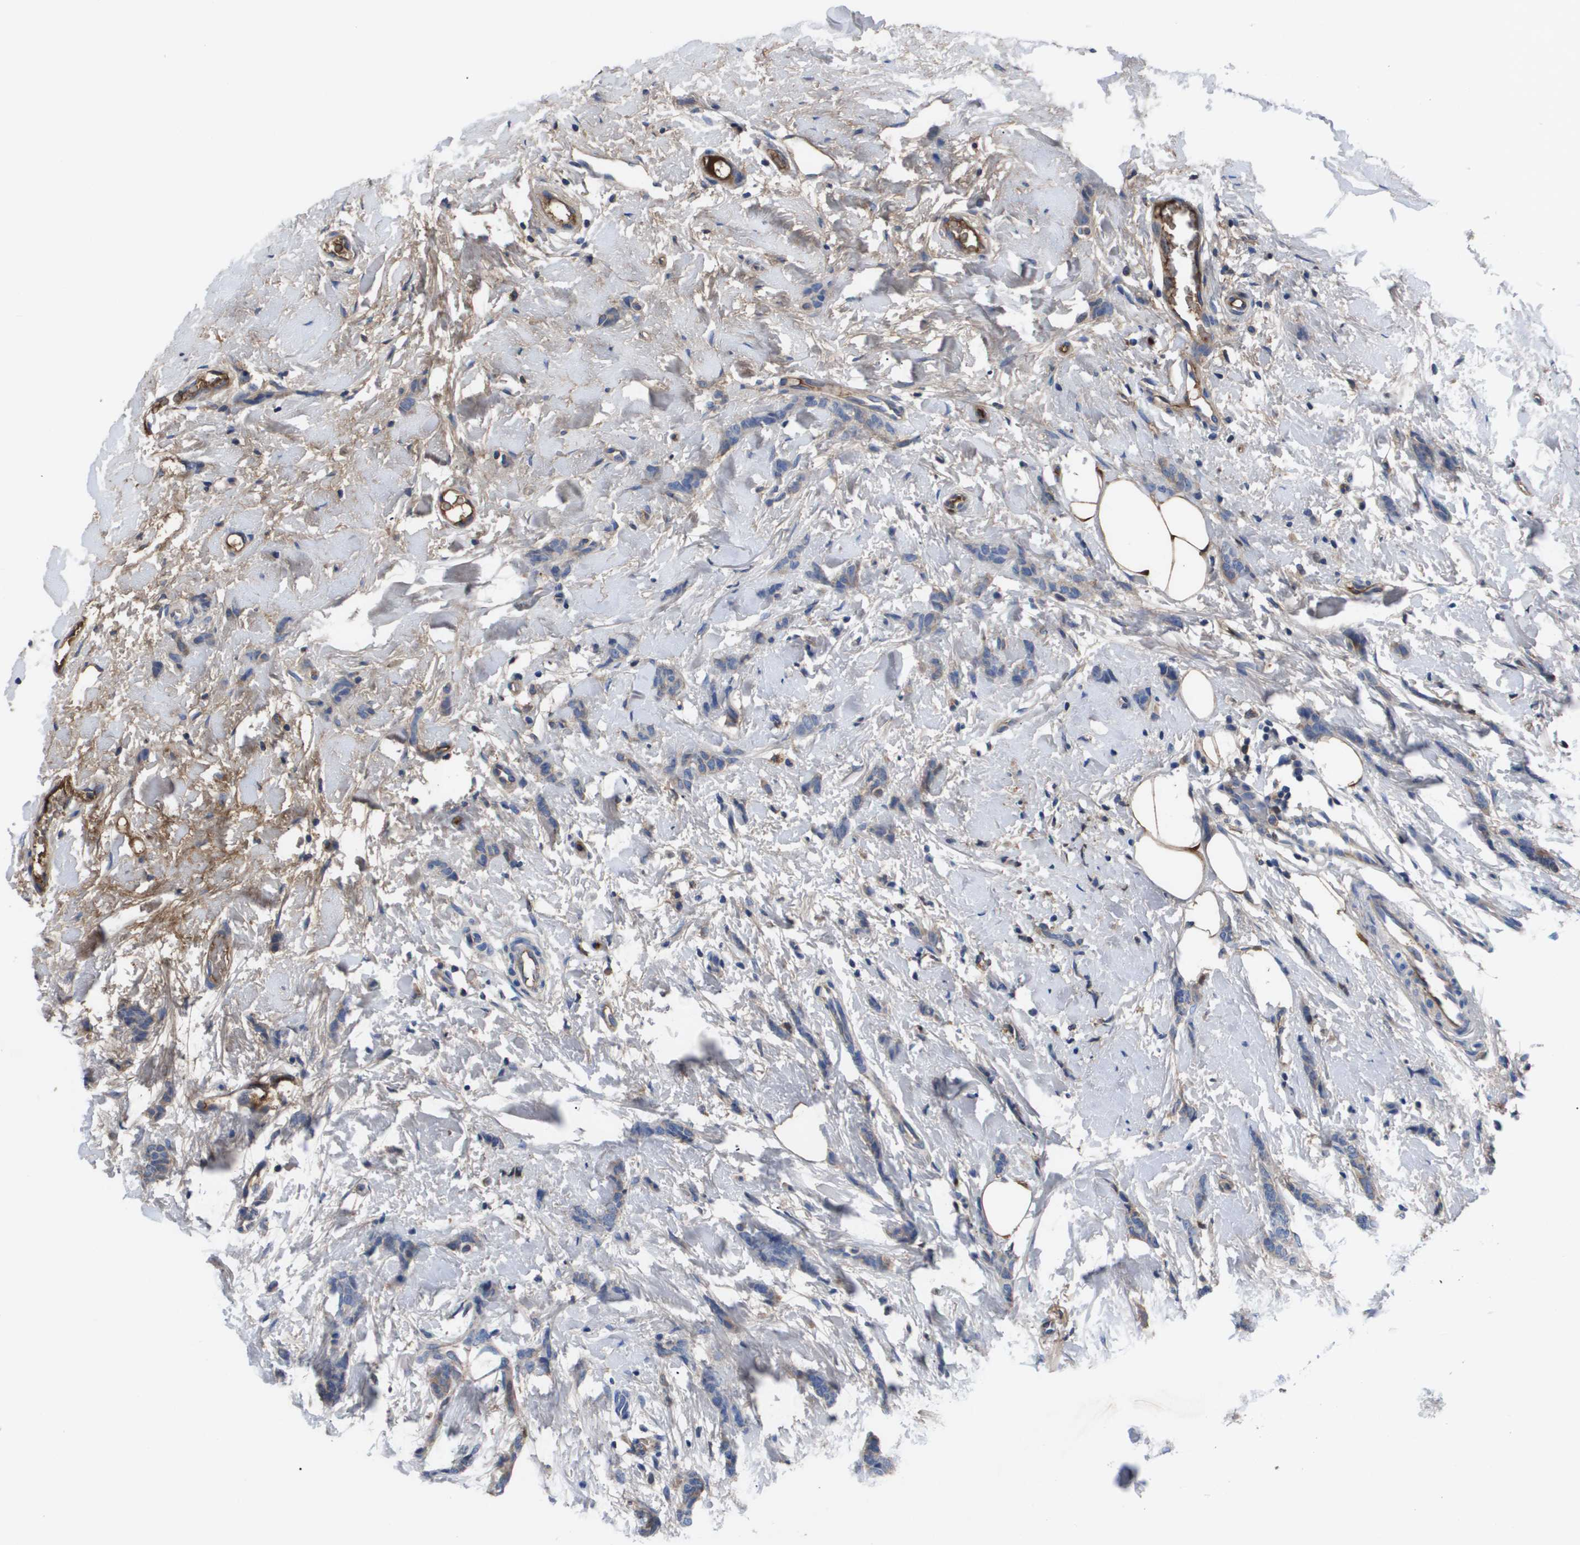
{"staining": {"intensity": "weak", "quantity": "<25%", "location": "cytoplasmic/membranous"}, "tissue": "breast cancer", "cell_type": "Tumor cells", "image_type": "cancer", "snomed": [{"axis": "morphology", "description": "Lobular carcinoma"}, {"axis": "topography", "description": "Skin"}, {"axis": "topography", "description": "Breast"}], "caption": "This image is of breast cancer stained with IHC to label a protein in brown with the nuclei are counter-stained blue. There is no positivity in tumor cells.", "gene": "SERPINA6", "patient": {"sex": "female", "age": 46}}